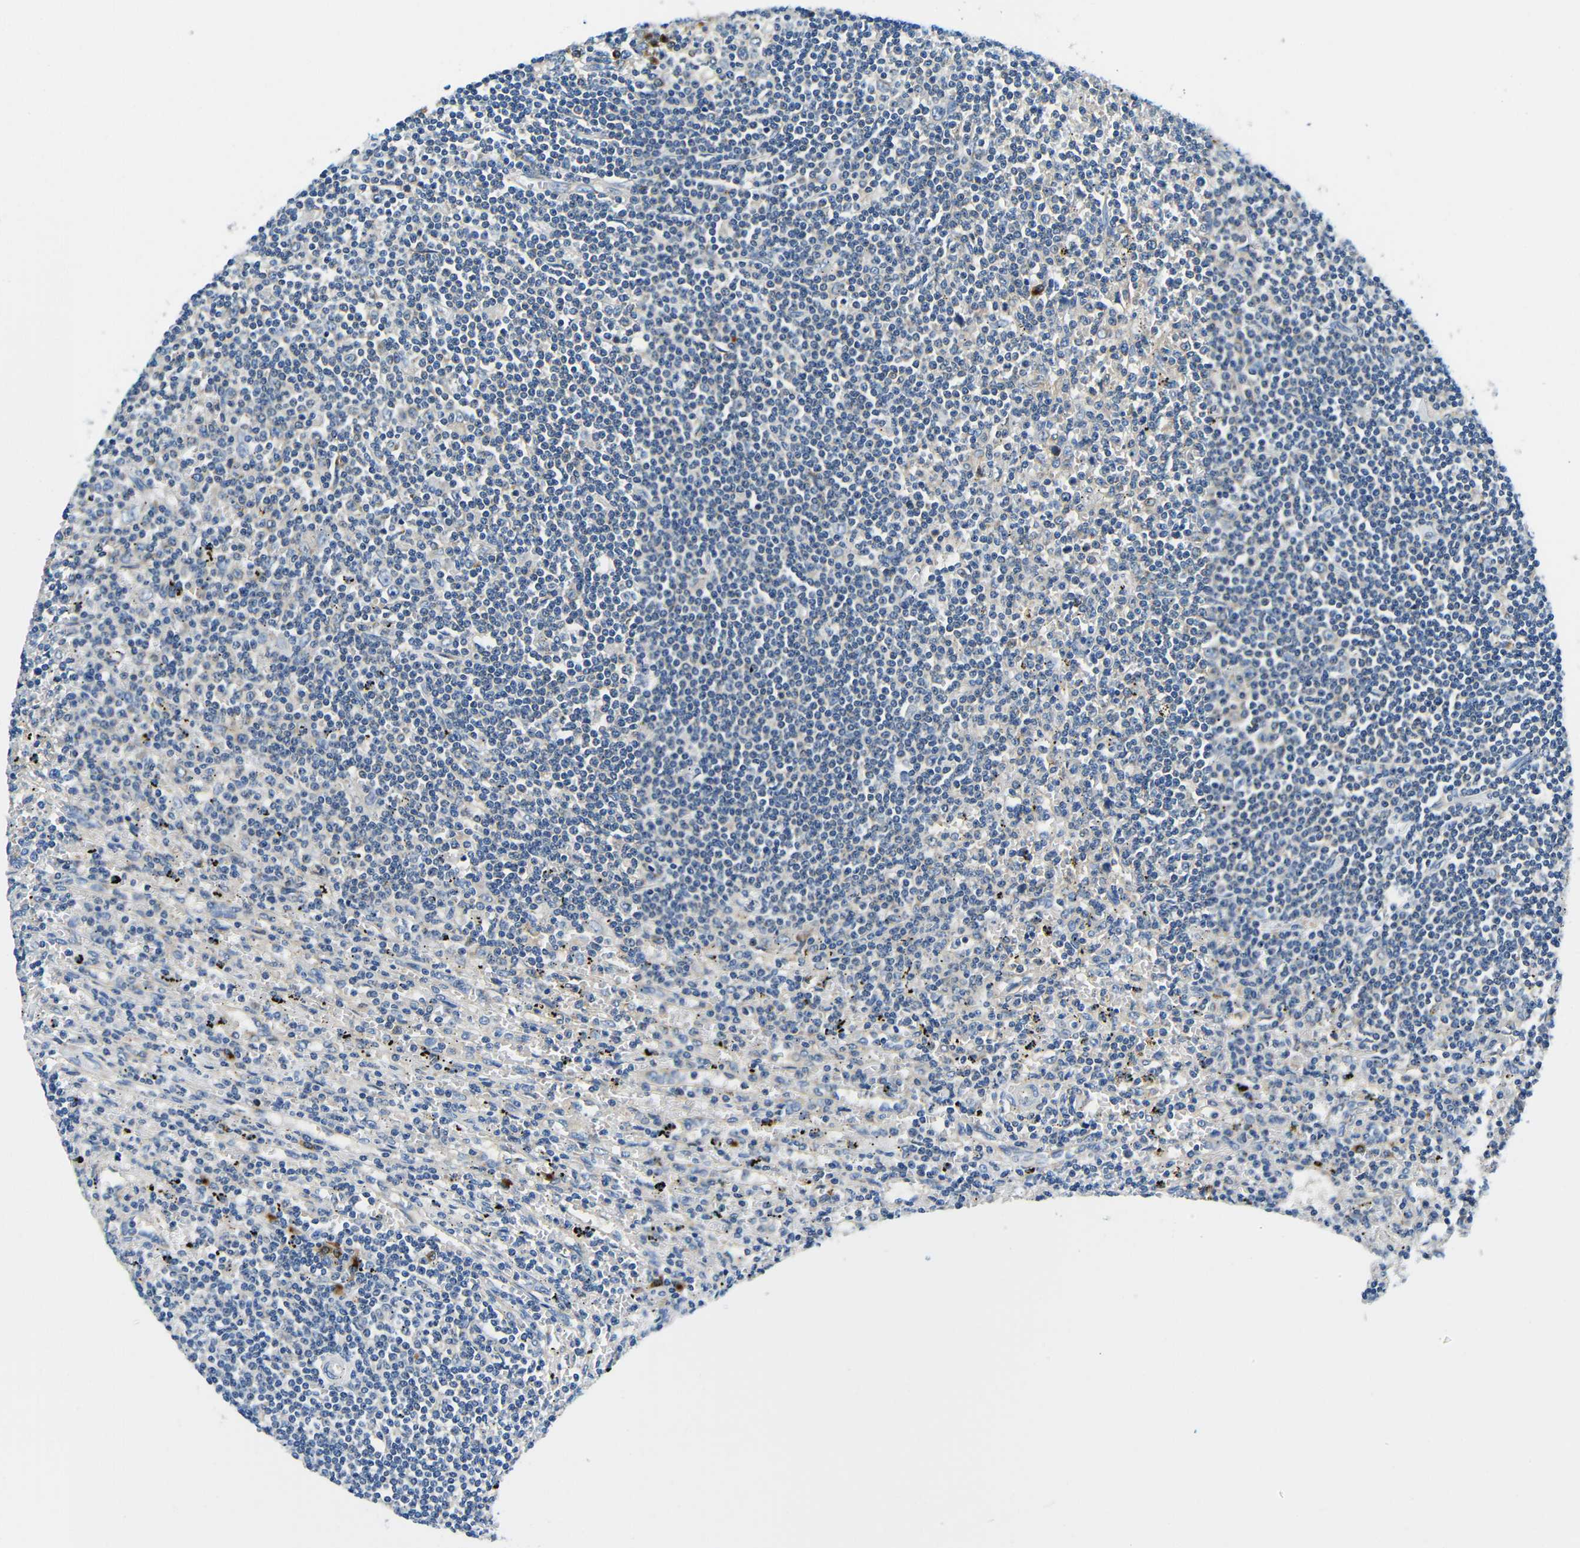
{"staining": {"intensity": "negative", "quantity": "none", "location": "none"}, "tissue": "lymphoma", "cell_type": "Tumor cells", "image_type": "cancer", "snomed": [{"axis": "morphology", "description": "Malignant lymphoma, non-Hodgkin's type, Low grade"}, {"axis": "topography", "description": "Spleen"}], "caption": "IHC of human lymphoma exhibits no staining in tumor cells.", "gene": "USO1", "patient": {"sex": "male", "age": 76}}